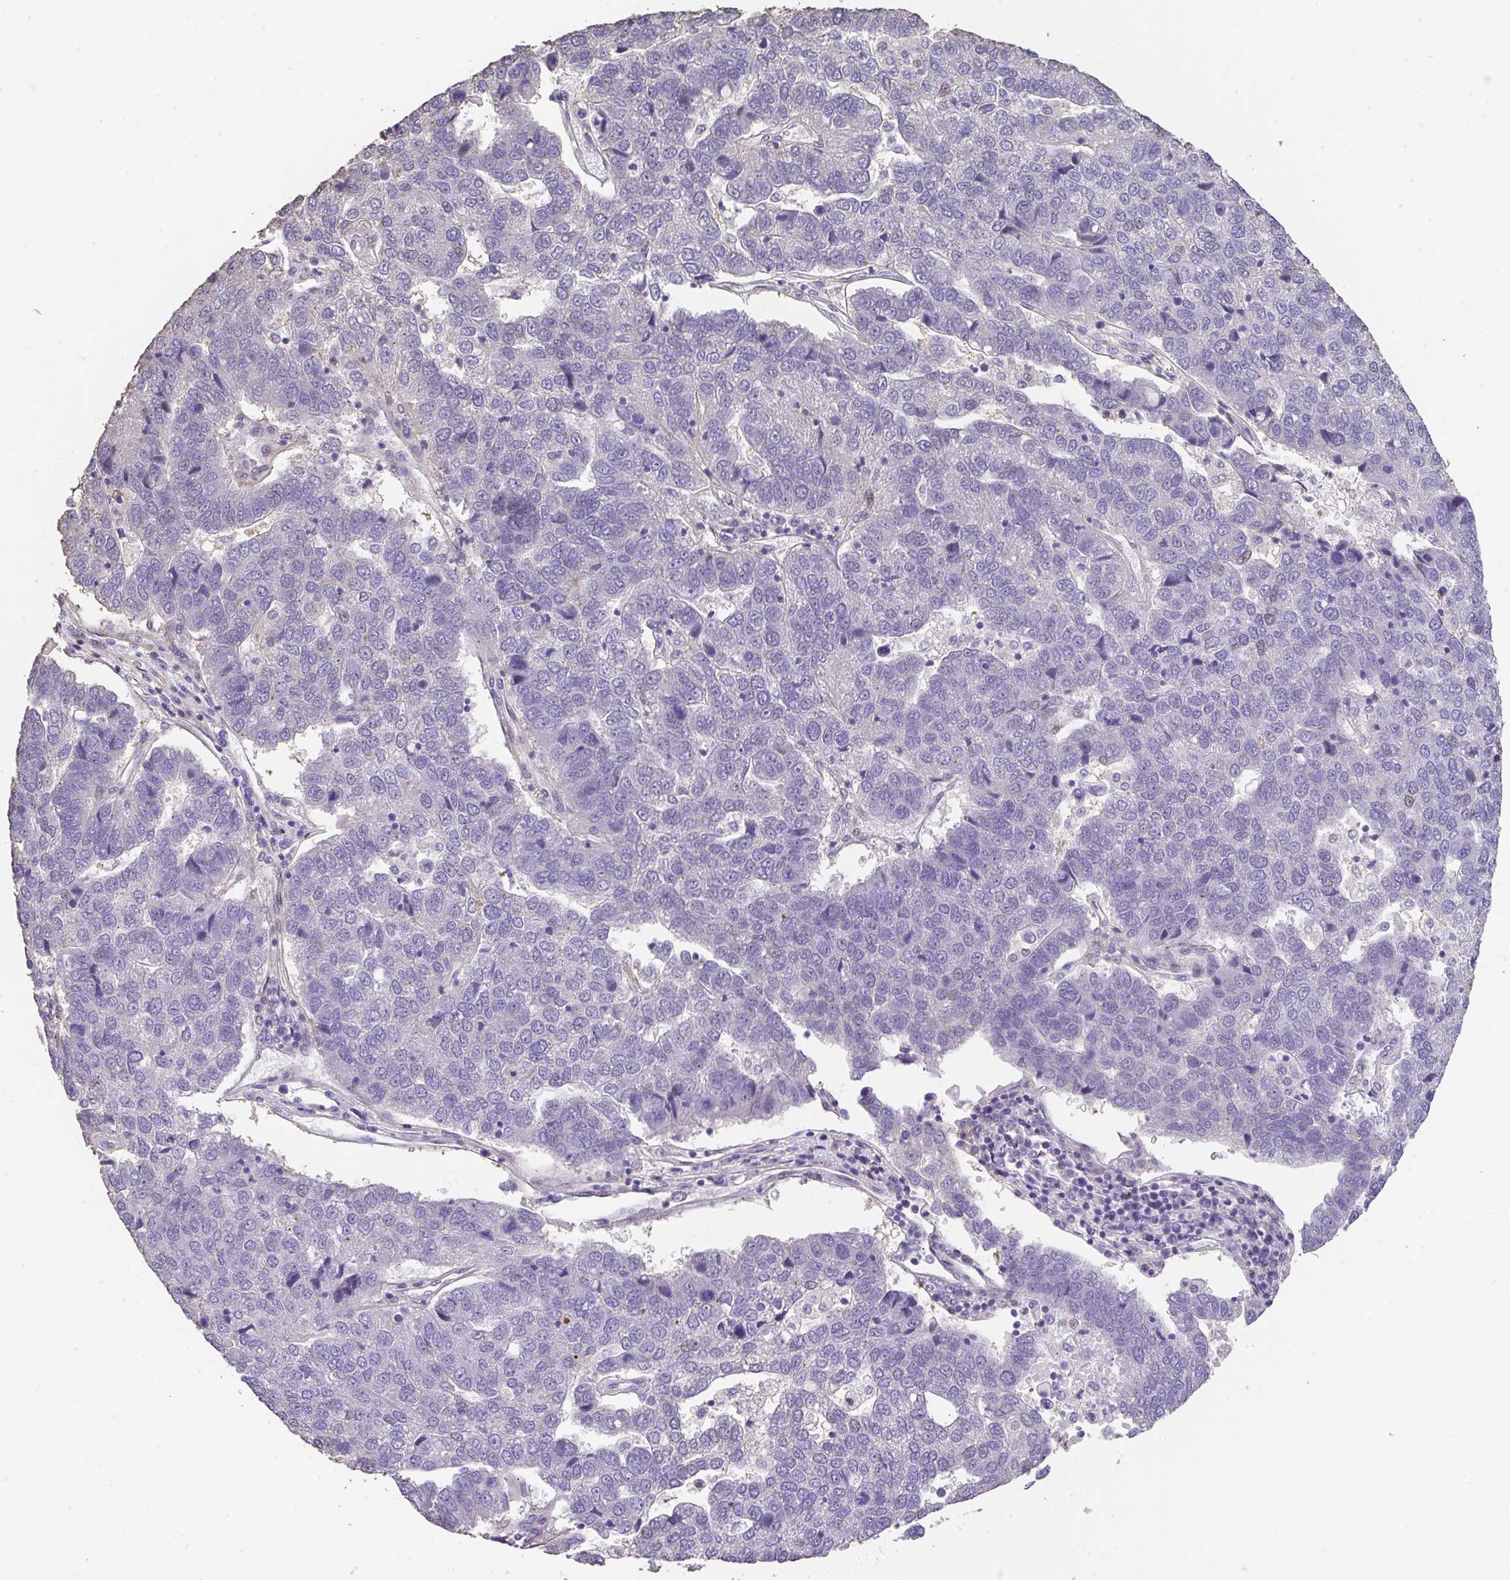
{"staining": {"intensity": "negative", "quantity": "none", "location": "none"}, "tissue": "pancreatic cancer", "cell_type": "Tumor cells", "image_type": "cancer", "snomed": [{"axis": "morphology", "description": "Adenocarcinoma, NOS"}, {"axis": "topography", "description": "Pancreas"}], "caption": "Histopathology image shows no significant protein staining in tumor cells of pancreatic cancer (adenocarcinoma).", "gene": "RUNDC3B", "patient": {"sex": "female", "age": 61}}